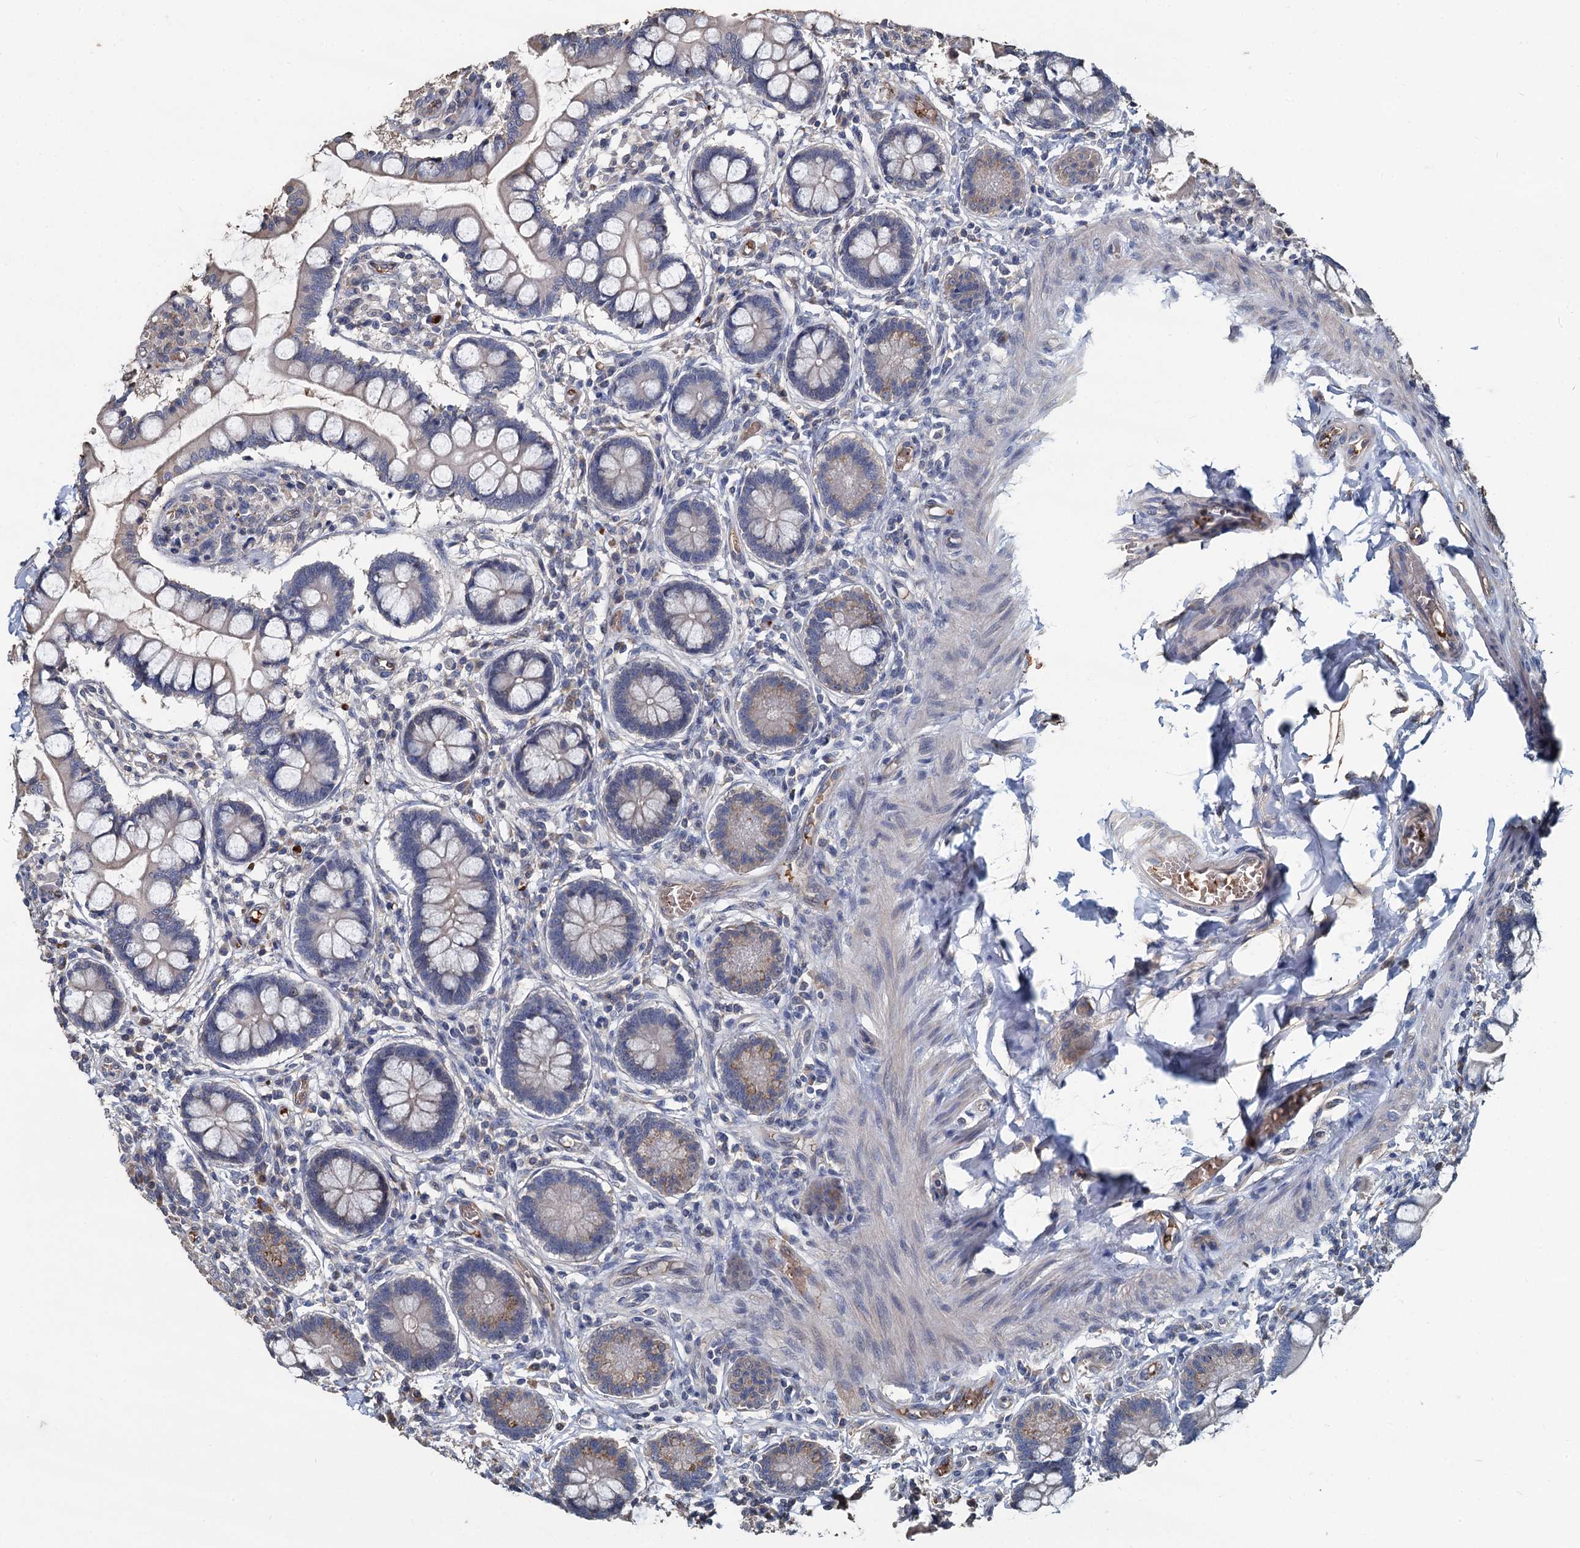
{"staining": {"intensity": "moderate", "quantity": "25%-75%", "location": "cytoplasmic/membranous"}, "tissue": "small intestine", "cell_type": "Glandular cells", "image_type": "normal", "snomed": [{"axis": "morphology", "description": "Normal tissue, NOS"}, {"axis": "topography", "description": "Small intestine"}], "caption": "Protein analysis of unremarkable small intestine demonstrates moderate cytoplasmic/membranous positivity in approximately 25%-75% of glandular cells. (Stains: DAB in brown, nuclei in blue, Microscopy: brightfield microscopy at high magnification).", "gene": "TCTN2", "patient": {"sex": "male", "age": 52}}